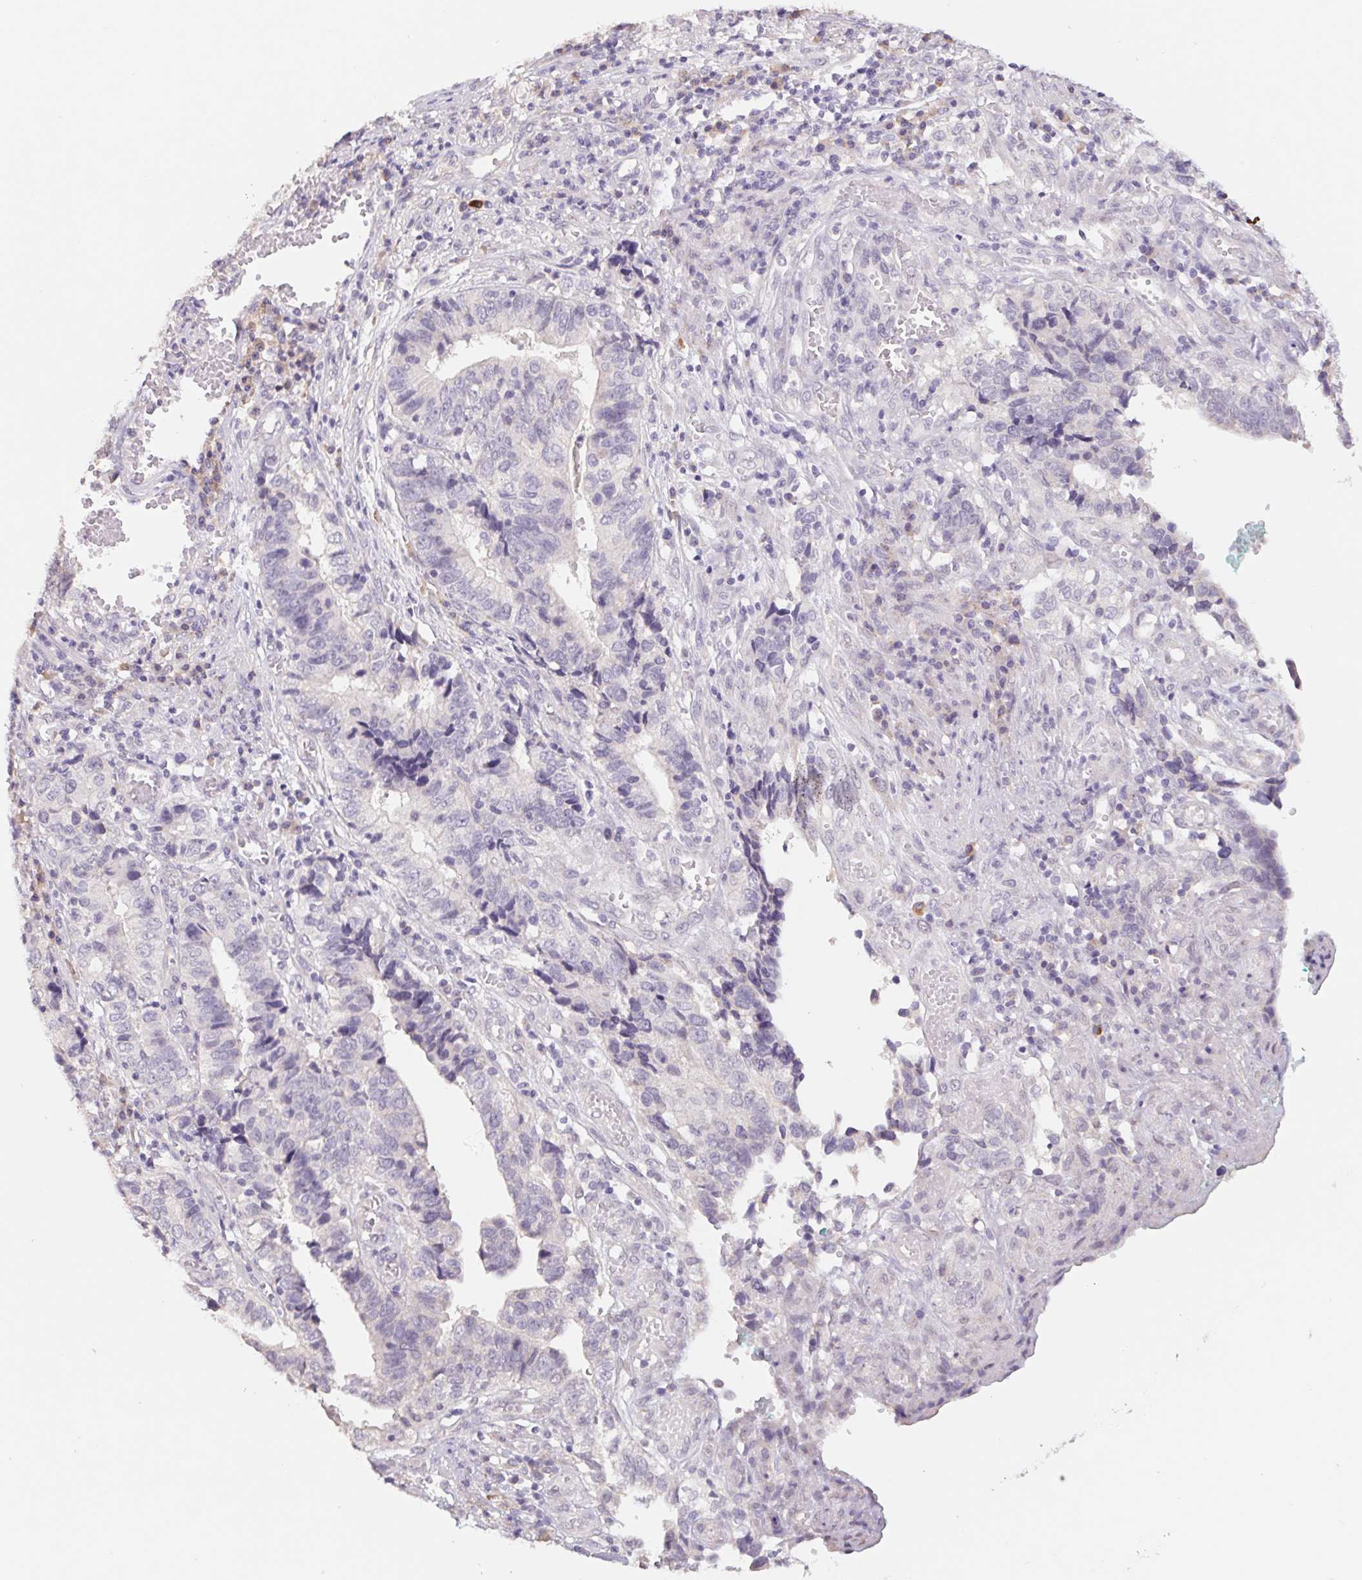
{"staining": {"intensity": "negative", "quantity": "none", "location": "none"}, "tissue": "stomach cancer", "cell_type": "Tumor cells", "image_type": "cancer", "snomed": [{"axis": "morphology", "description": "Adenocarcinoma, NOS"}, {"axis": "topography", "description": "Stomach, upper"}], "caption": "Immunohistochemistry (IHC) photomicrograph of adenocarcinoma (stomach) stained for a protein (brown), which exhibits no positivity in tumor cells.", "gene": "PNMA8B", "patient": {"sex": "female", "age": 67}}